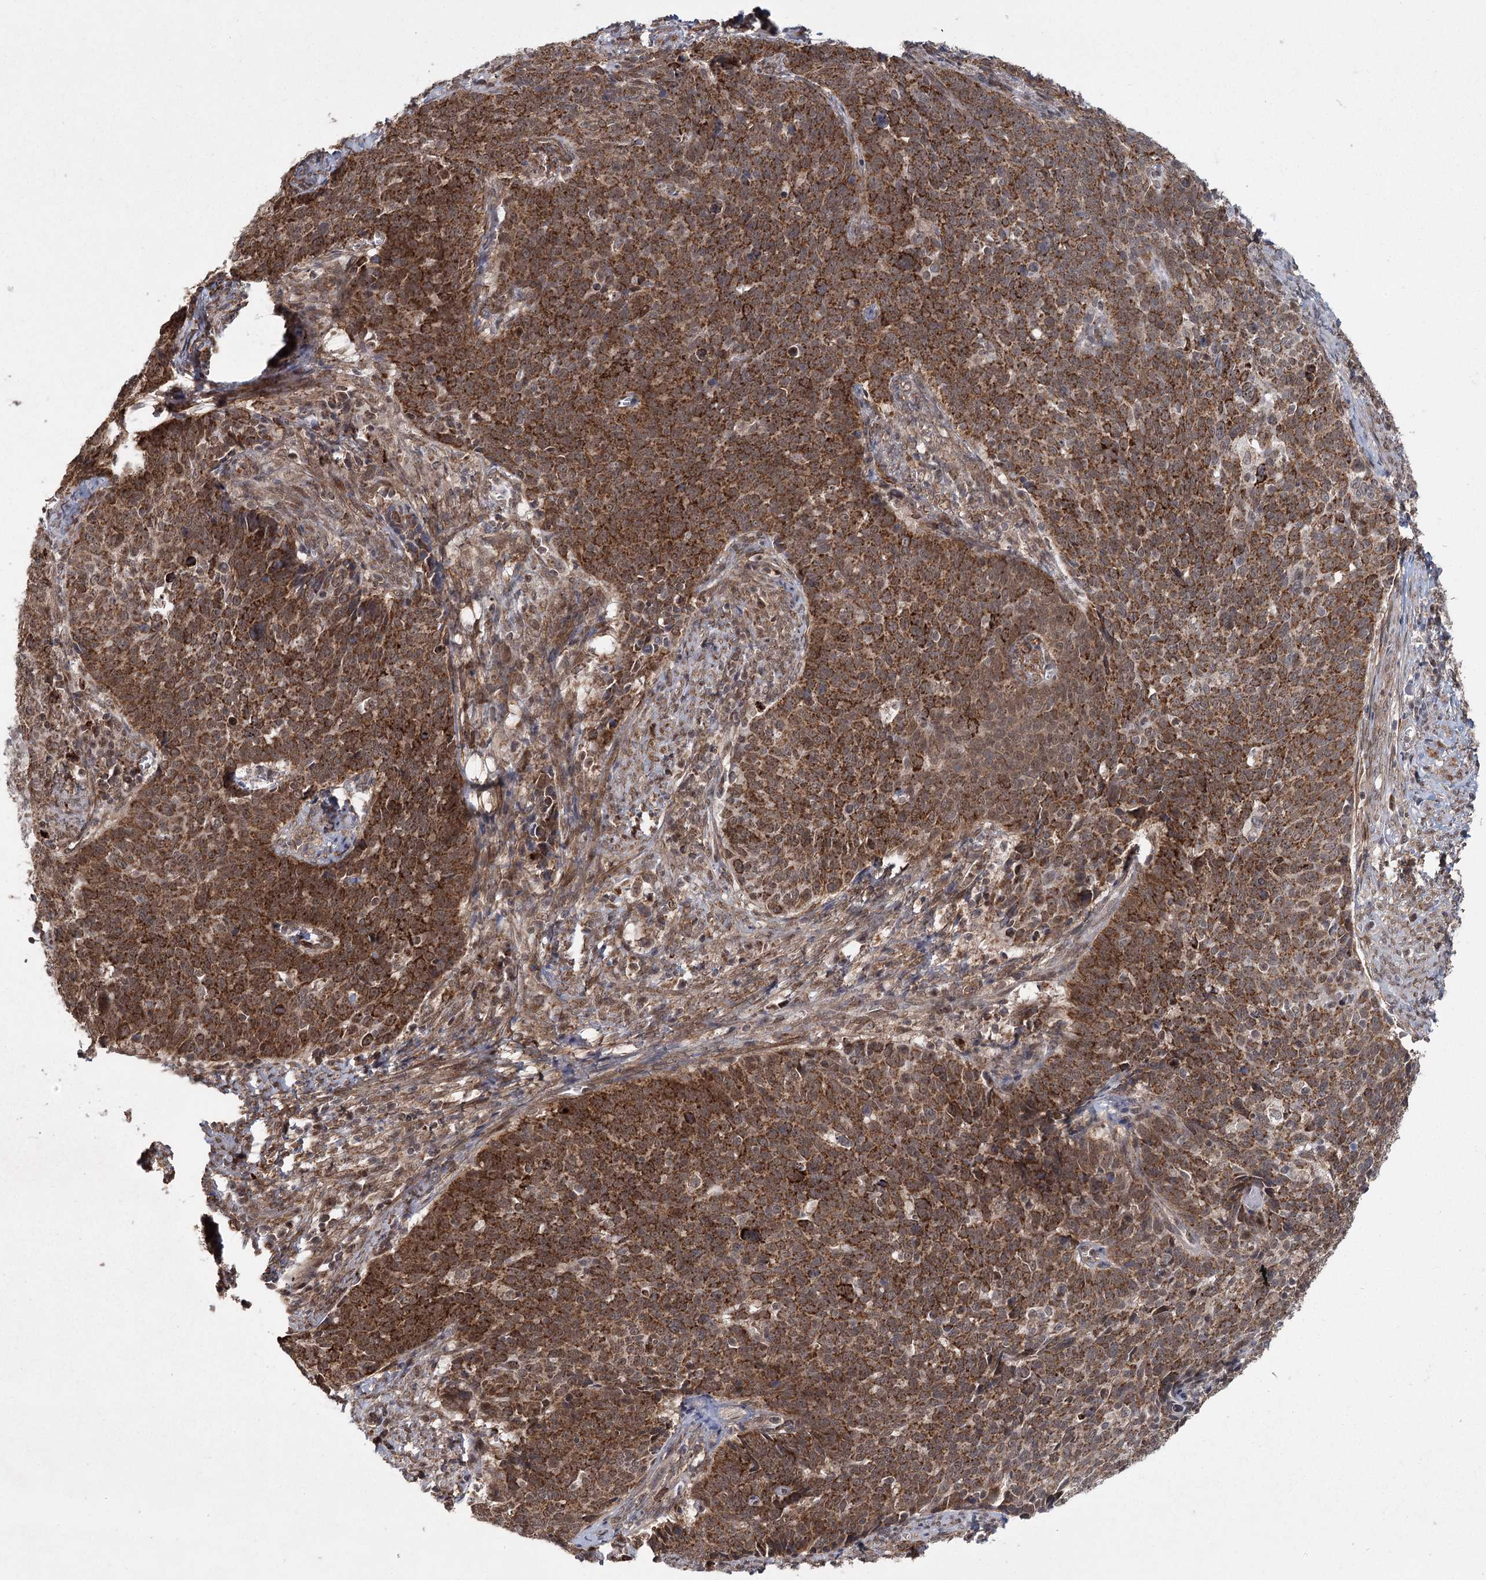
{"staining": {"intensity": "strong", "quantity": ">75%", "location": "cytoplasmic/membranous"}, "tissue": "cervical cancer", "cell_type": "Tumor cells", "image_type": "cancer", "snomed": [{"axis": "morphology", "description": "Squamous cell carcinoma, NOS"}, {"axis": "topography", "description": "Cervix"}], "caption": "Immunohistochemical staining of human cervical cancer shows high levels of strong cytoplasmic/membranous staining in approximately >75% of tumor cells. (brown staining indicates protein expression, while blue staining denotes nuclei).", "gene": "ZCCHC24", "patient": {"sex": "female", "age": 39}}